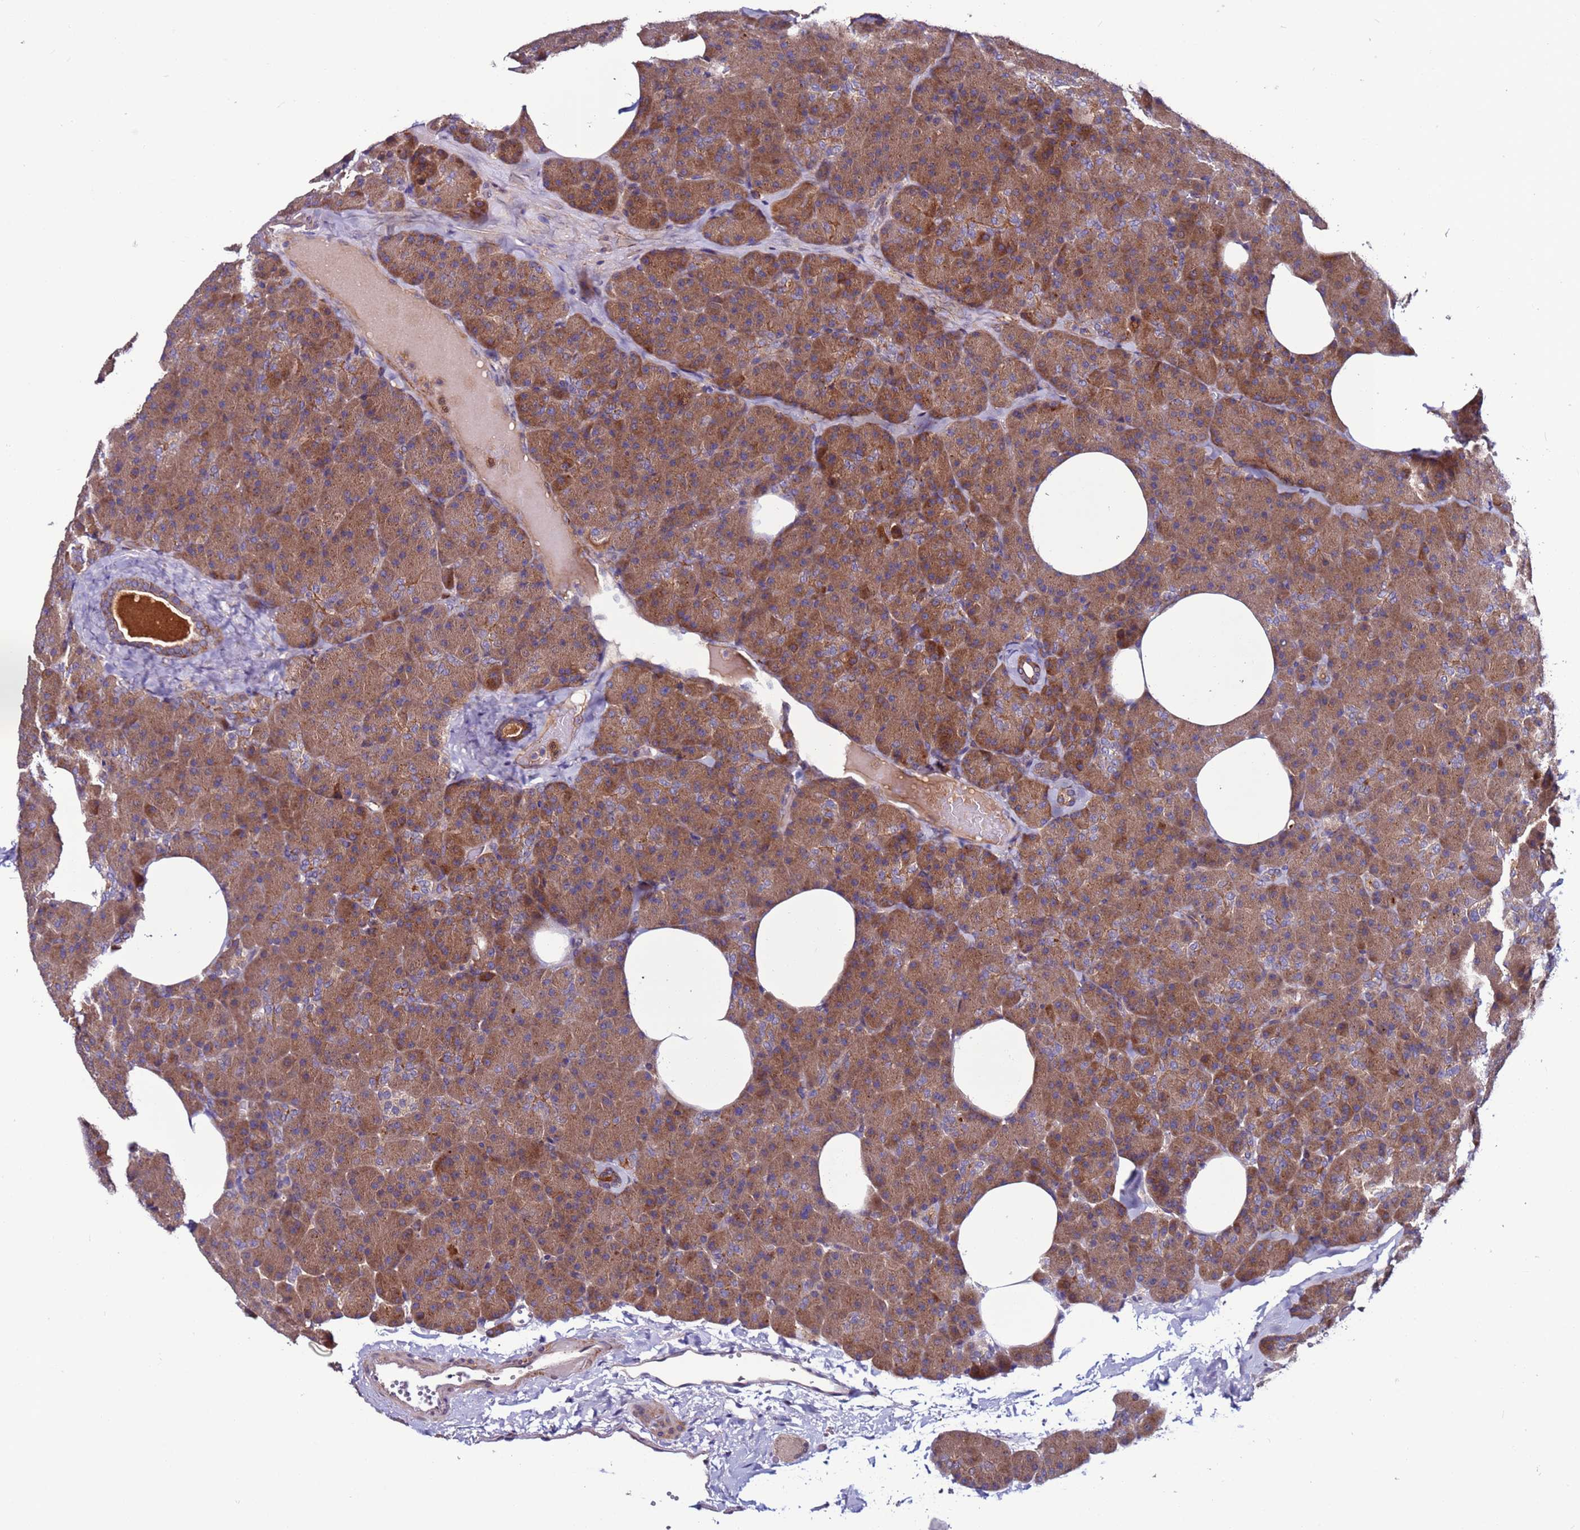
{"staining": {"intensity": "moderate", "quantity": ">75%", "location": "cytoplasmic/membranous"}, "tissue": "pancreas", "cell_type": "Exocrine glandular cells", "image_type": "normal", "snomed": [{"axis": "morphology", "description": "Normal tissue, NOS"}, {"axis": "morphology", "description": "Carcinoid, malignant, NOS"}, {"axis": "topography", "description": "Pancreas"}], "caption": "Exocrine glandular cells demonstrate moderate cytoplasmic/membranous positivity in approximately >75% of cells in unremarkable pancreas. Nuclei are stained in blue.", "gene": "GAREM1", "patient": {"sex": "female", "age": 35}}